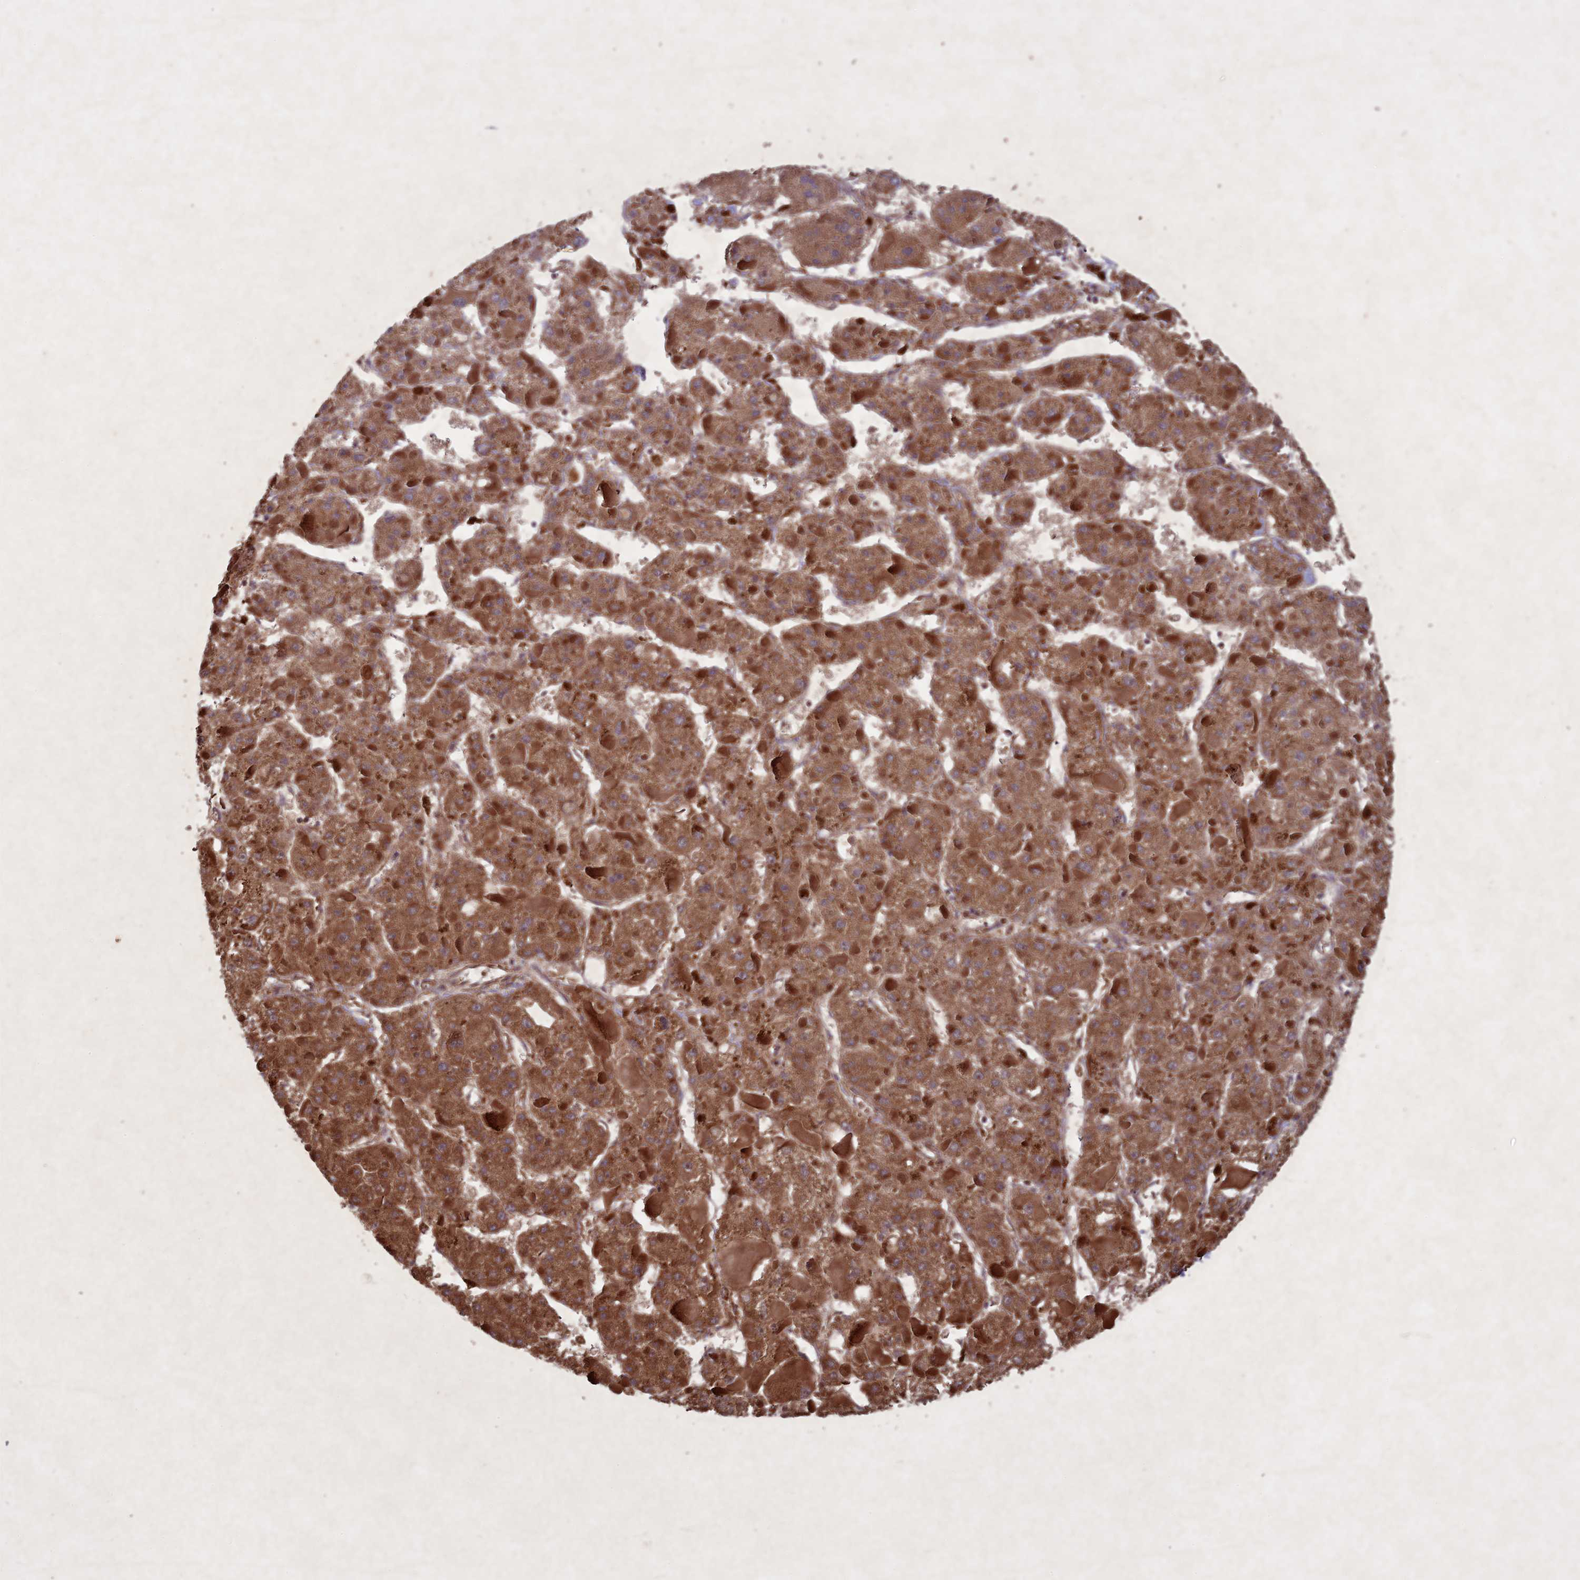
{"staining": {"intensity": "moderate", "quantity": "25%-75%", "location": "cytoplasmic/membranous"}, "tissue": "liver cancer", "cell_type": "Tumor cells", "image_type": "cancer", "snomed": [{"axis": "morphology", "description": "Carcinoma, Hepatocellular, NOS"}, {"axis": "topography", "description": "Liver"}], "caption": "A histopathology image of liver hepatocellular carcinoma stained for a protein demonstrates moderate cytoplasmic/membranous brown staining in tumor cells.", "gene": "CIAO2B", "patient": {"sex": "female", "age": 73}}